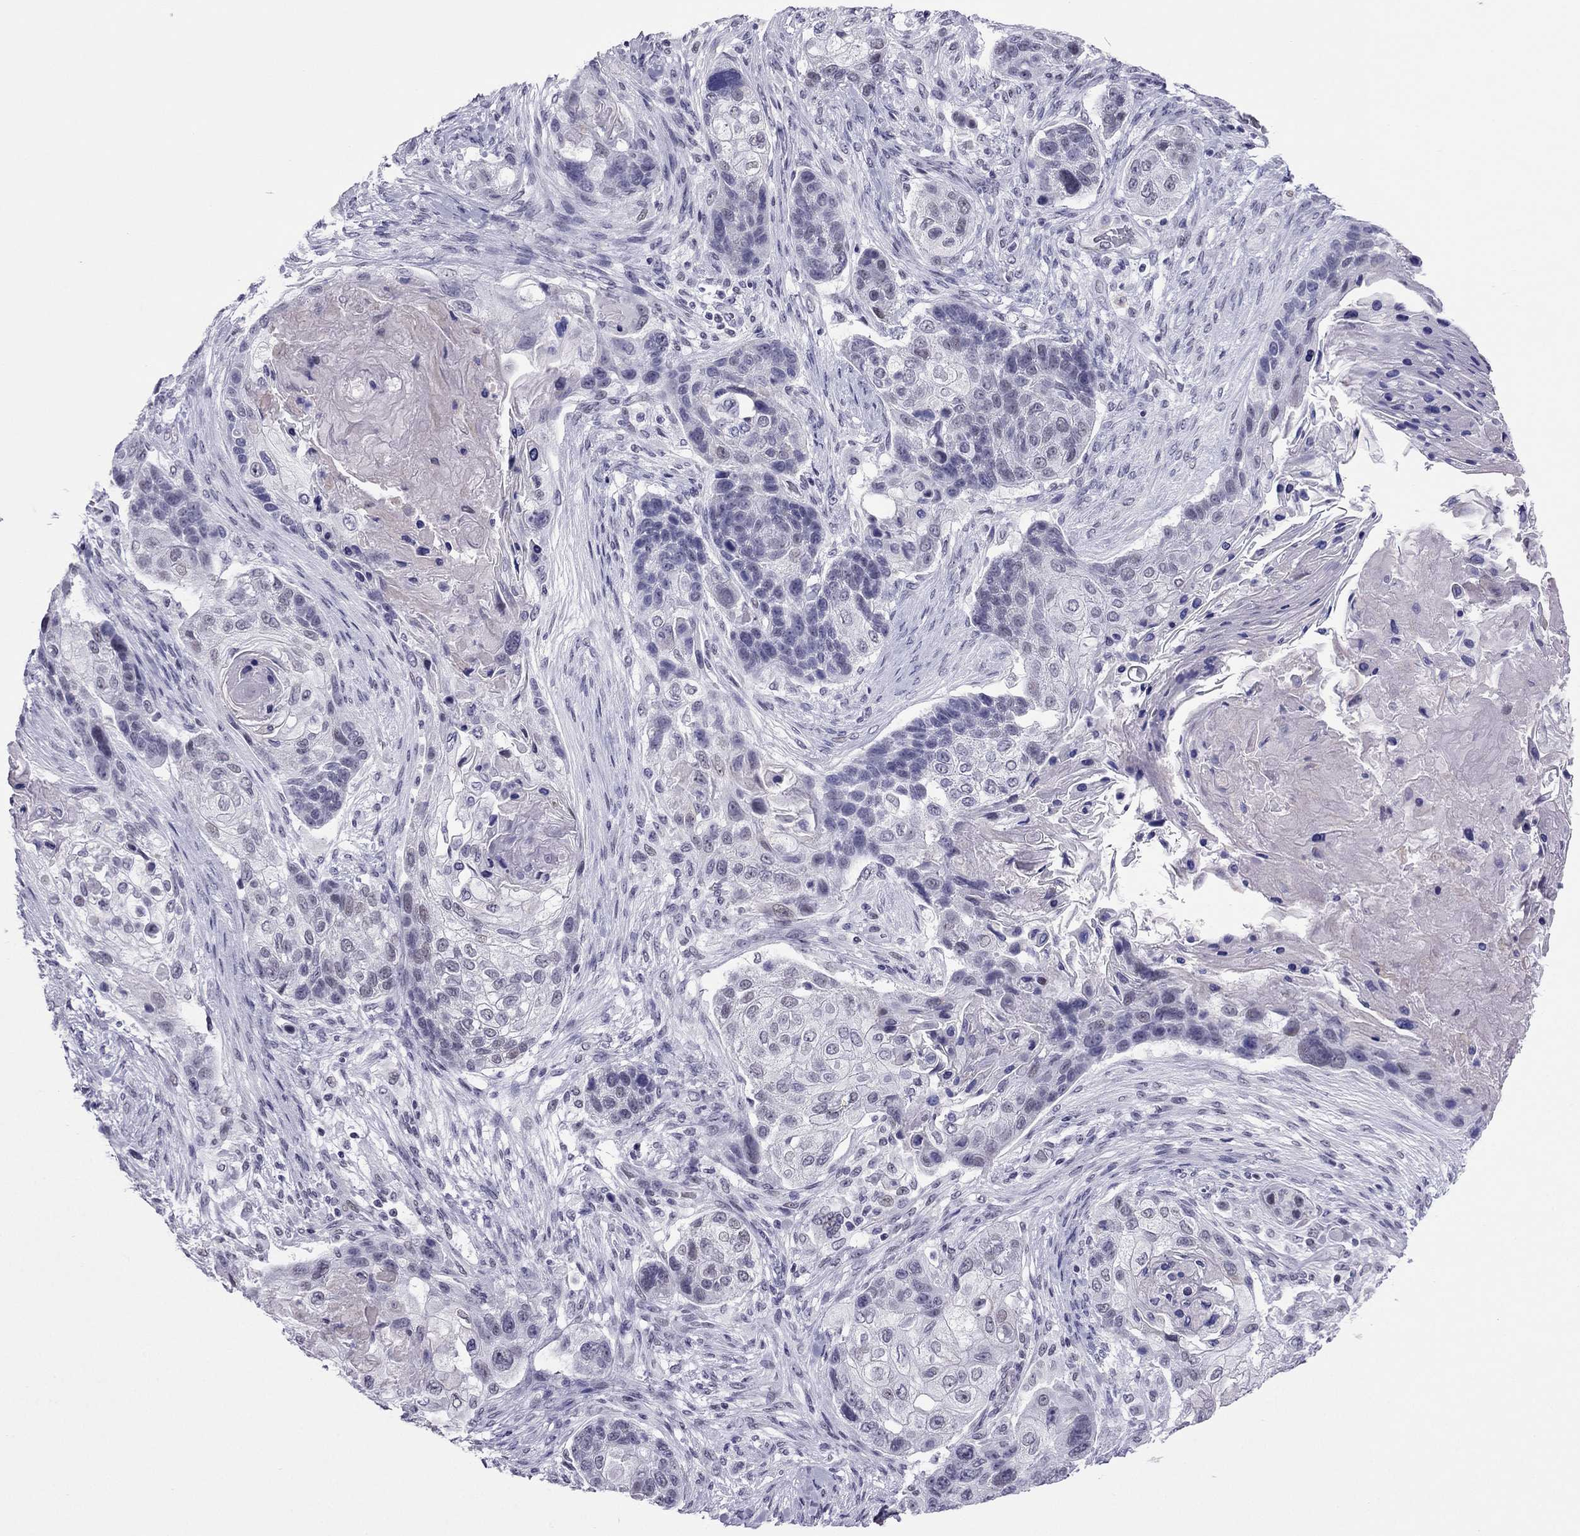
{"staining": {"intensity": "negative", "quantity": "none", "location": "none"}, "tissue": "lung cancer", "cell_type": "Tumor cells", "image_type": "cancer", "snomed": [{"axis": "morphology", "description": "Squamous cell carcinoma, NOS"}, {"axis": "topography", "description": "Lung"}], "caption": "Immunohistochemistry of human lung cancer demonstrates no staining in tumor cells.", "gene": "ZNF646", "patient": {"sex": "male", "age": 69}}